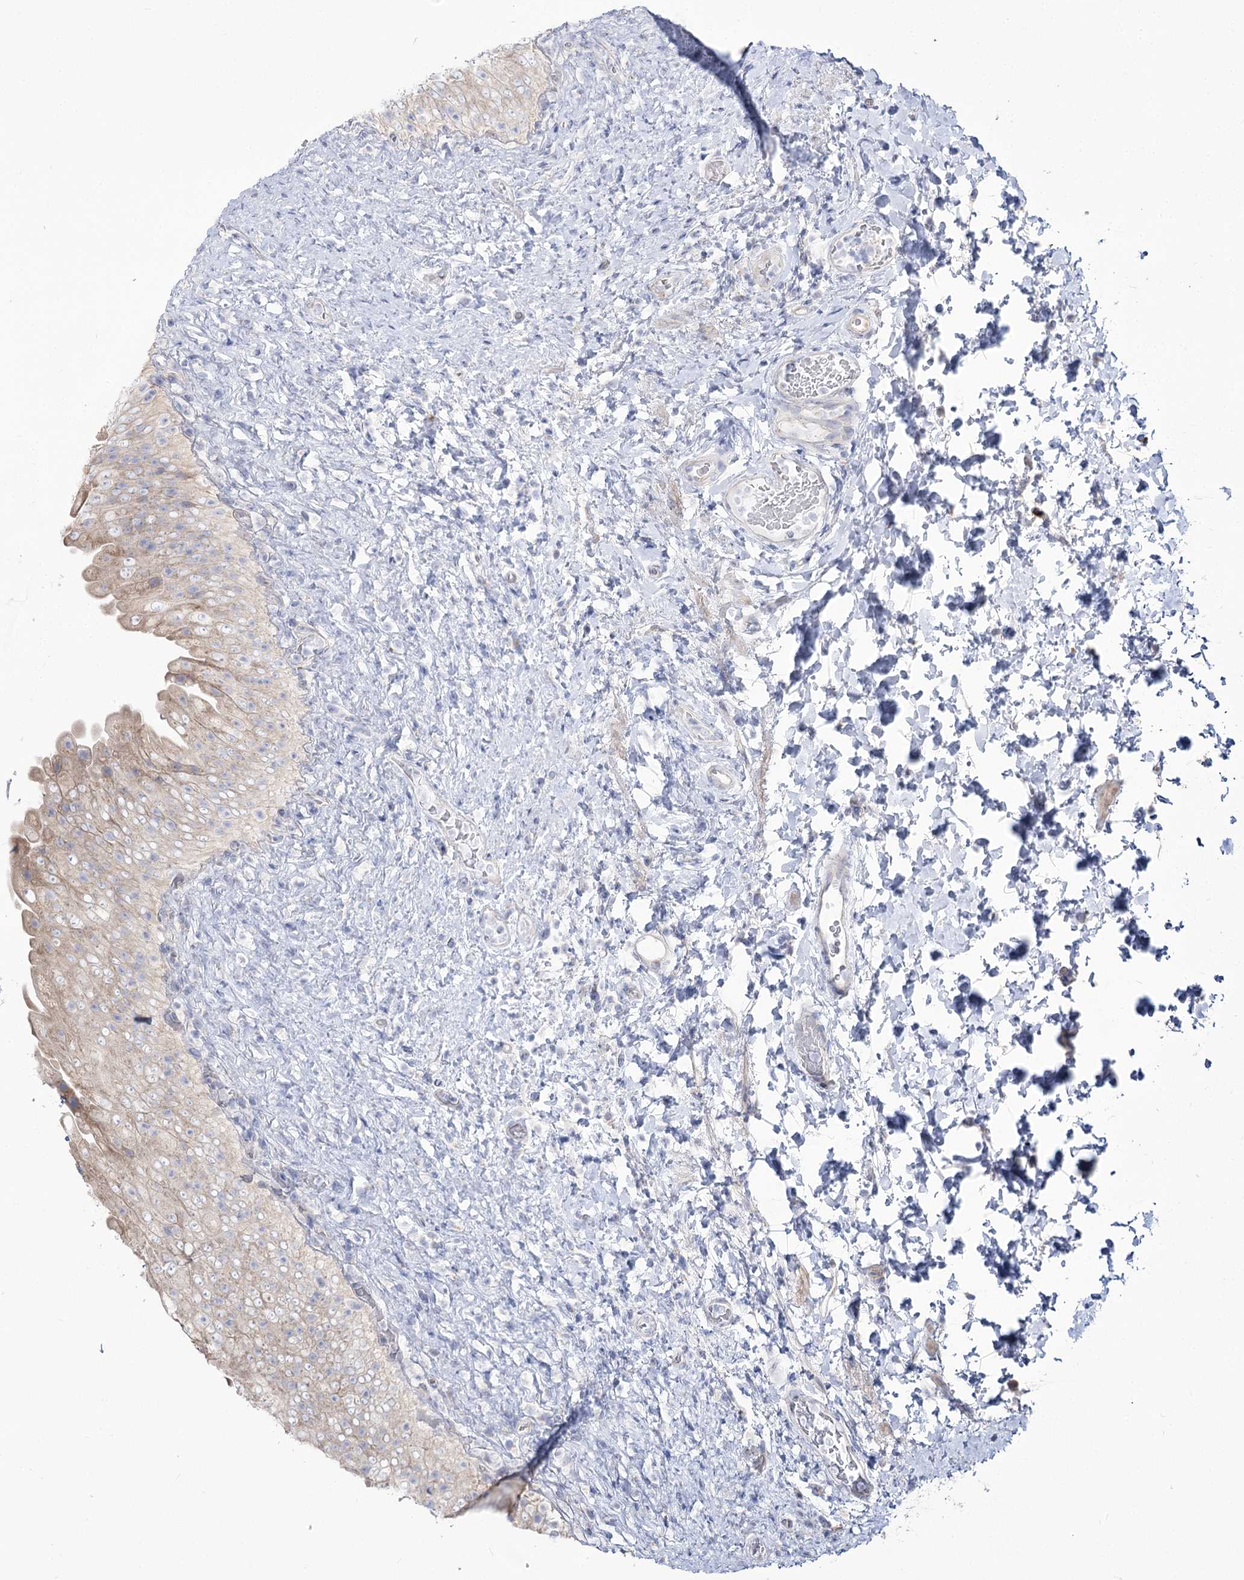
{"staining": {"intensity": "weak", "quantity": "<25%", "location": "cytoplasmic/membranous"}, "tissue": "urinary bladder", "cell_type": "Urothelial cells", "image_type": "normal", "snomed": [{"axis": "morphology", "description": "Normal tissue, NOS"}, {"axis": "topography", "description": "Urinary bladder"}], "caption": "IHC image of normal urinary bladder stained for a protein (brown), which displays no expression in urothelial cells.", "gene": "SUOX", "patient": {"sex": "female", "age": 27}}